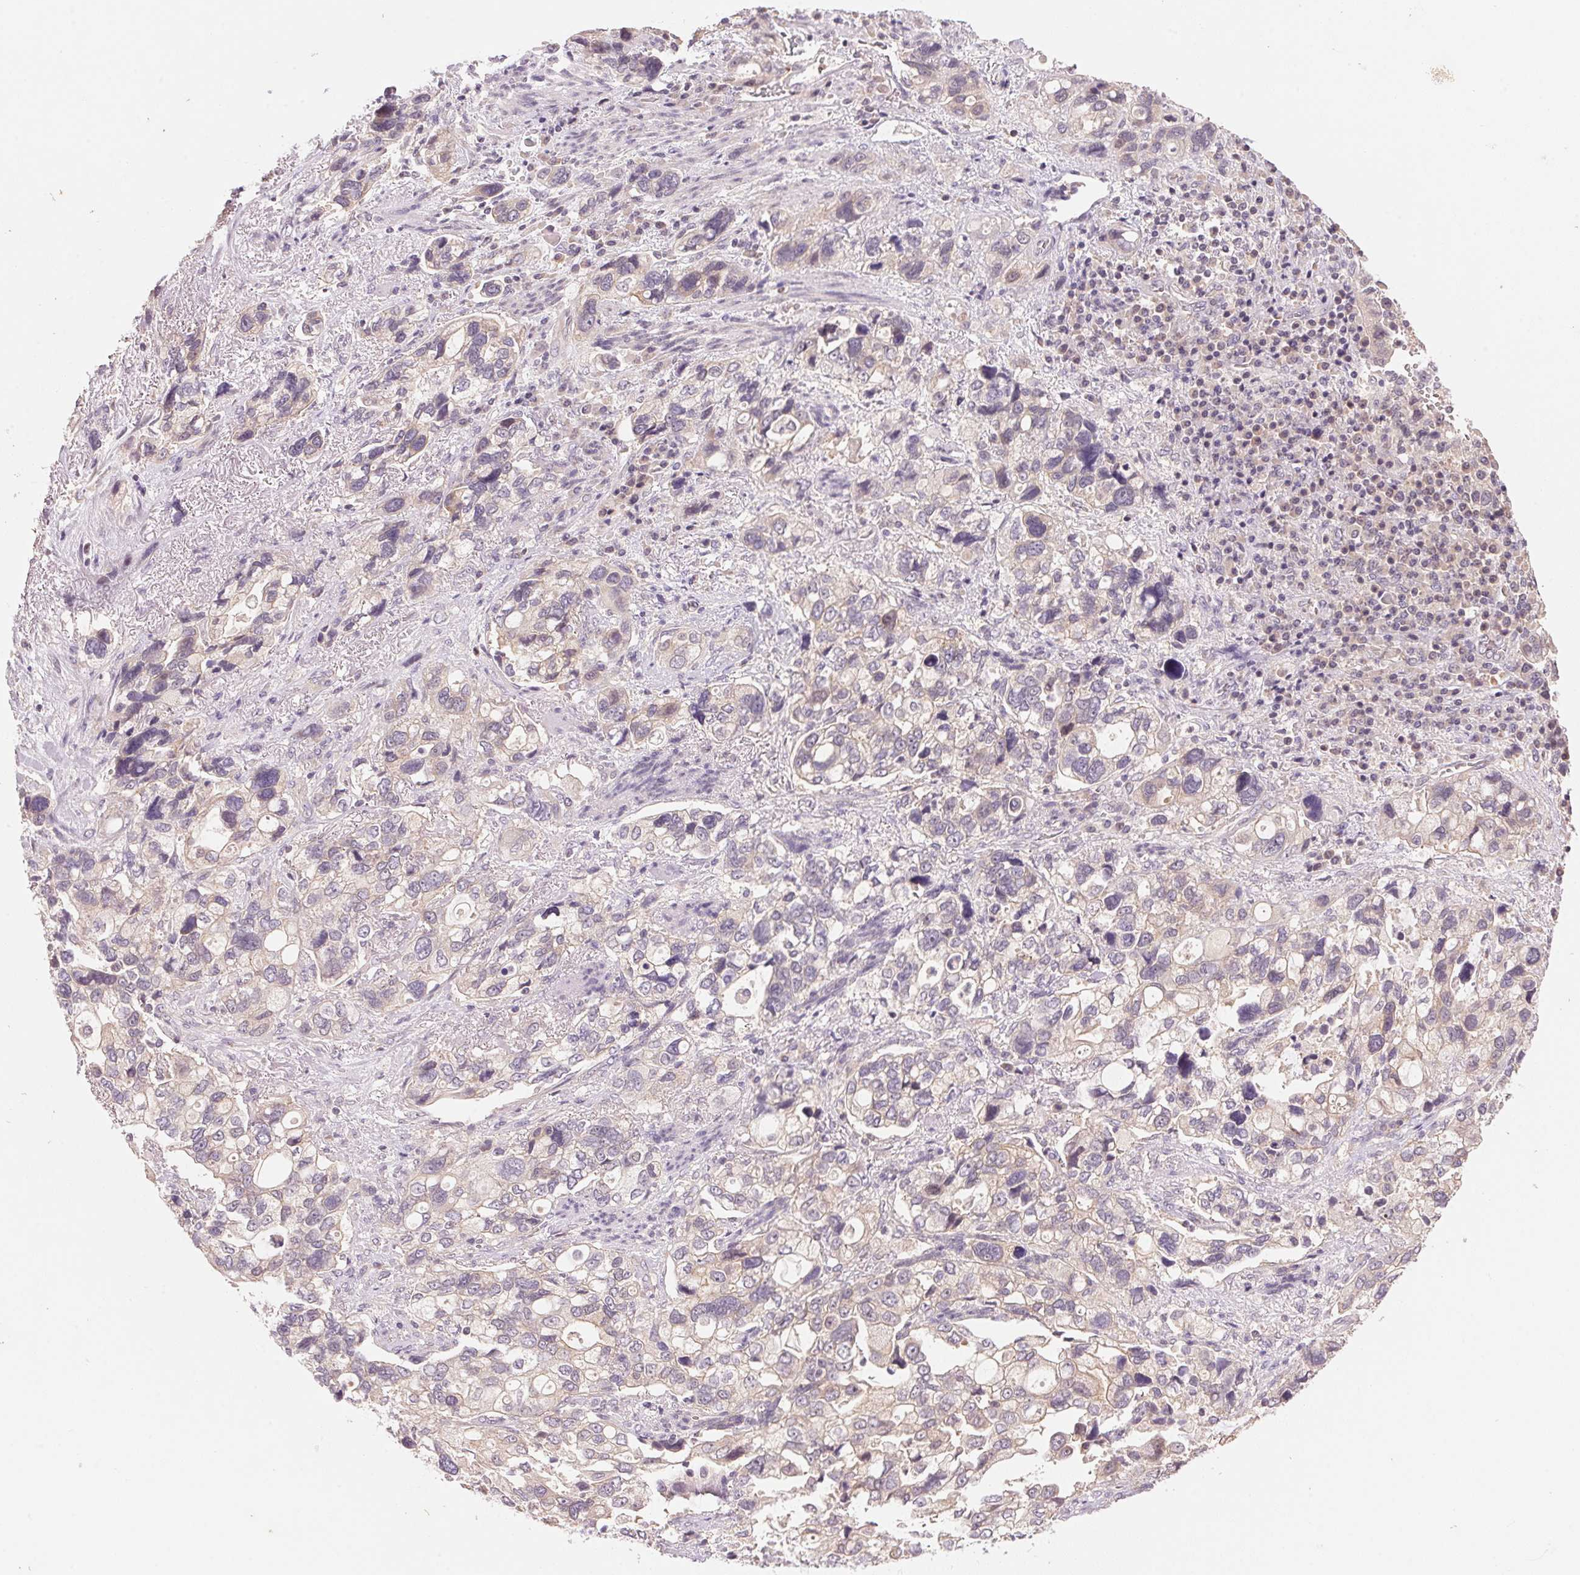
{"staining": {"intensity": "weak", "quantity": "<25%", "location": "cytoplasmic/membranous"}, "tissue": "stomach cancer", "cell_type": "Tumor cells", "image_type": "cancer", "snomed": [{"axis": "morphology", "description": "Adenocarcinoma, NOS"}, {"axis": "topography", "description": "Stomach, upper"}], "caption": "Tumor cells show no significant staining in stomach cancer. (DAB immunohistochemistry (IHC) with hematoxylin counter stain).", "gene": "BNIP5", "patient": {"sex": "female", "age": 81}}